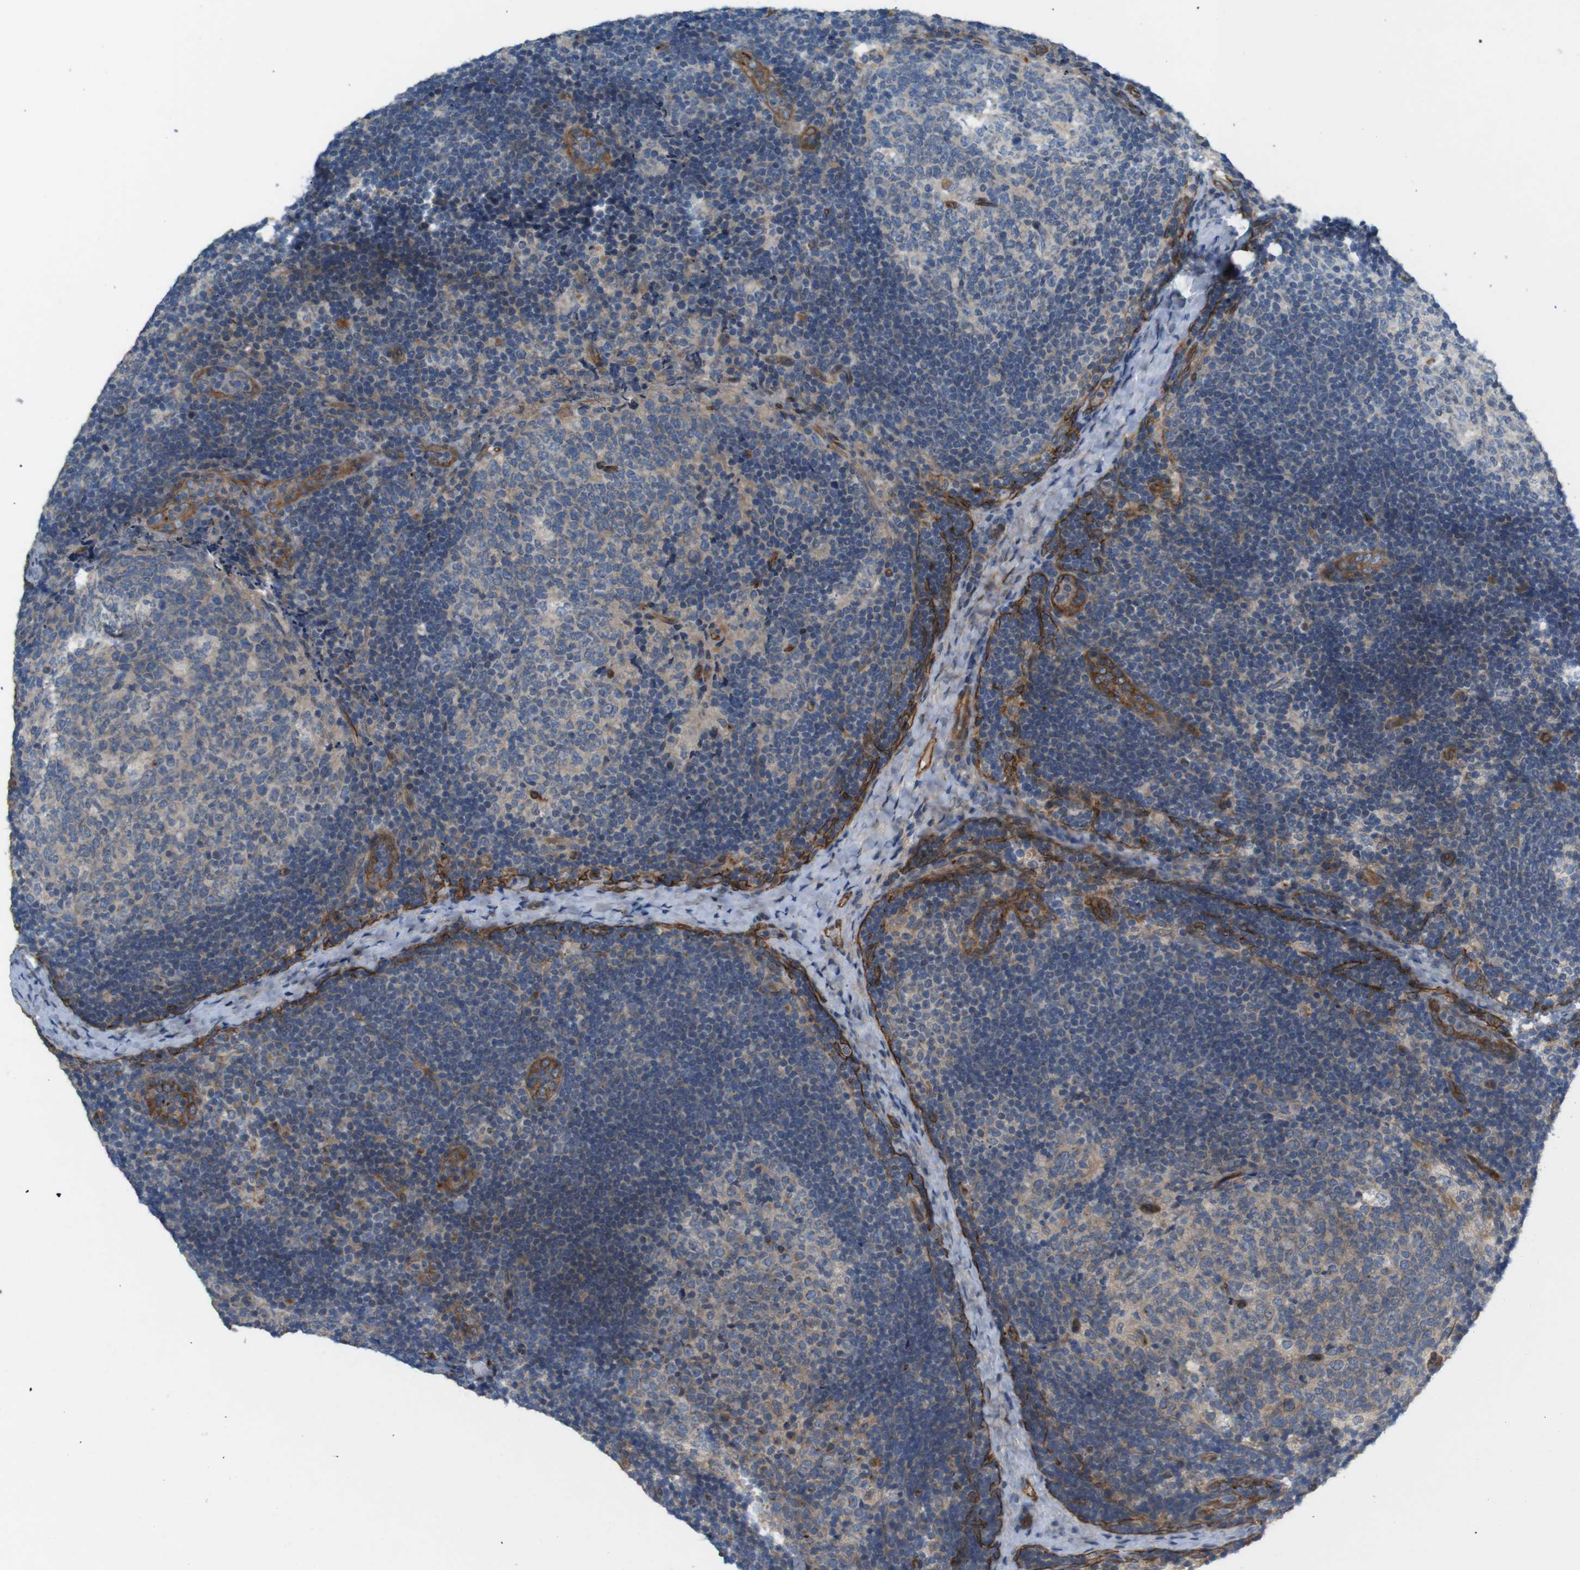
{"staining": {"intensity": "weak", "quantity": ">75%", "location": "cytoplasmic/membranous"}, "tissue": "lymph node", "cell_type": "Germinal center cells", "image_type": "normal", "snomed": [{"axis": "morphology", "description": "Normal tissue, NOS"}, {"axis": "topography", "description": "Lymph node"}], "caption": "Immunohistochemical staining of benign lymph node shows low levels of weak cytoplasmic/membranous staining in approximately >75% of germinal center cells. (IHC, brightfield microscopy, high magnification).", "gene": "BVES", "patient": {"sex": "female", "age": 14}}